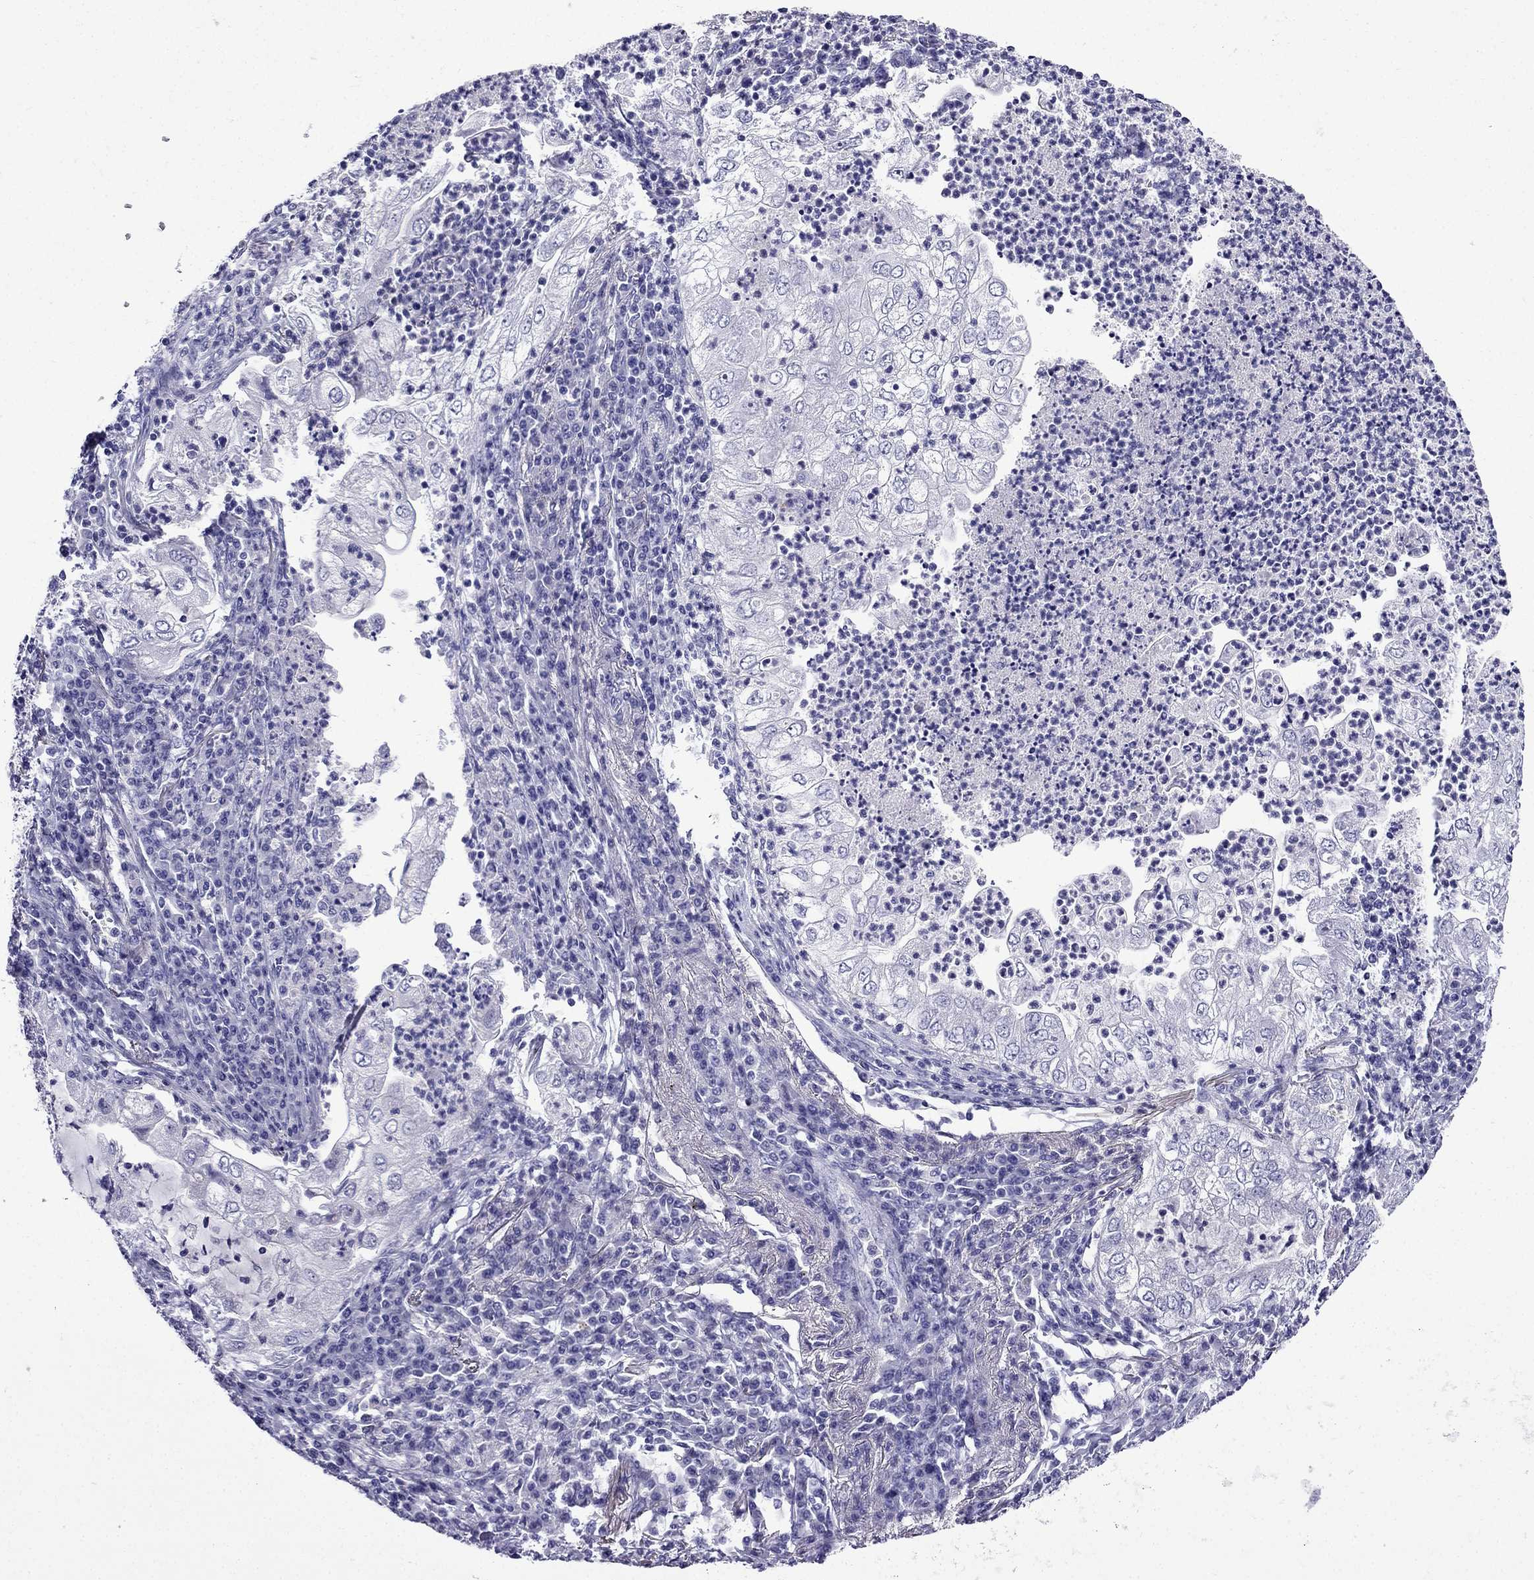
{"staining": {"intensity": "negative", "quantity": "none", "location": "none"}, "tissue": "lung cancer", "cell_type": "Tumor cells", "image_type": "cancer", "snomed": [{"axis": "morphology", "description": "Adenocarcinoma, NOS"}, {"axis": "topography", "description": "Lung"}], "caption": "IHC of lung cancer reveals no expression in tumor cells.", "gene": "ERC2", "patient": {"sex": "female", "age": 73}}